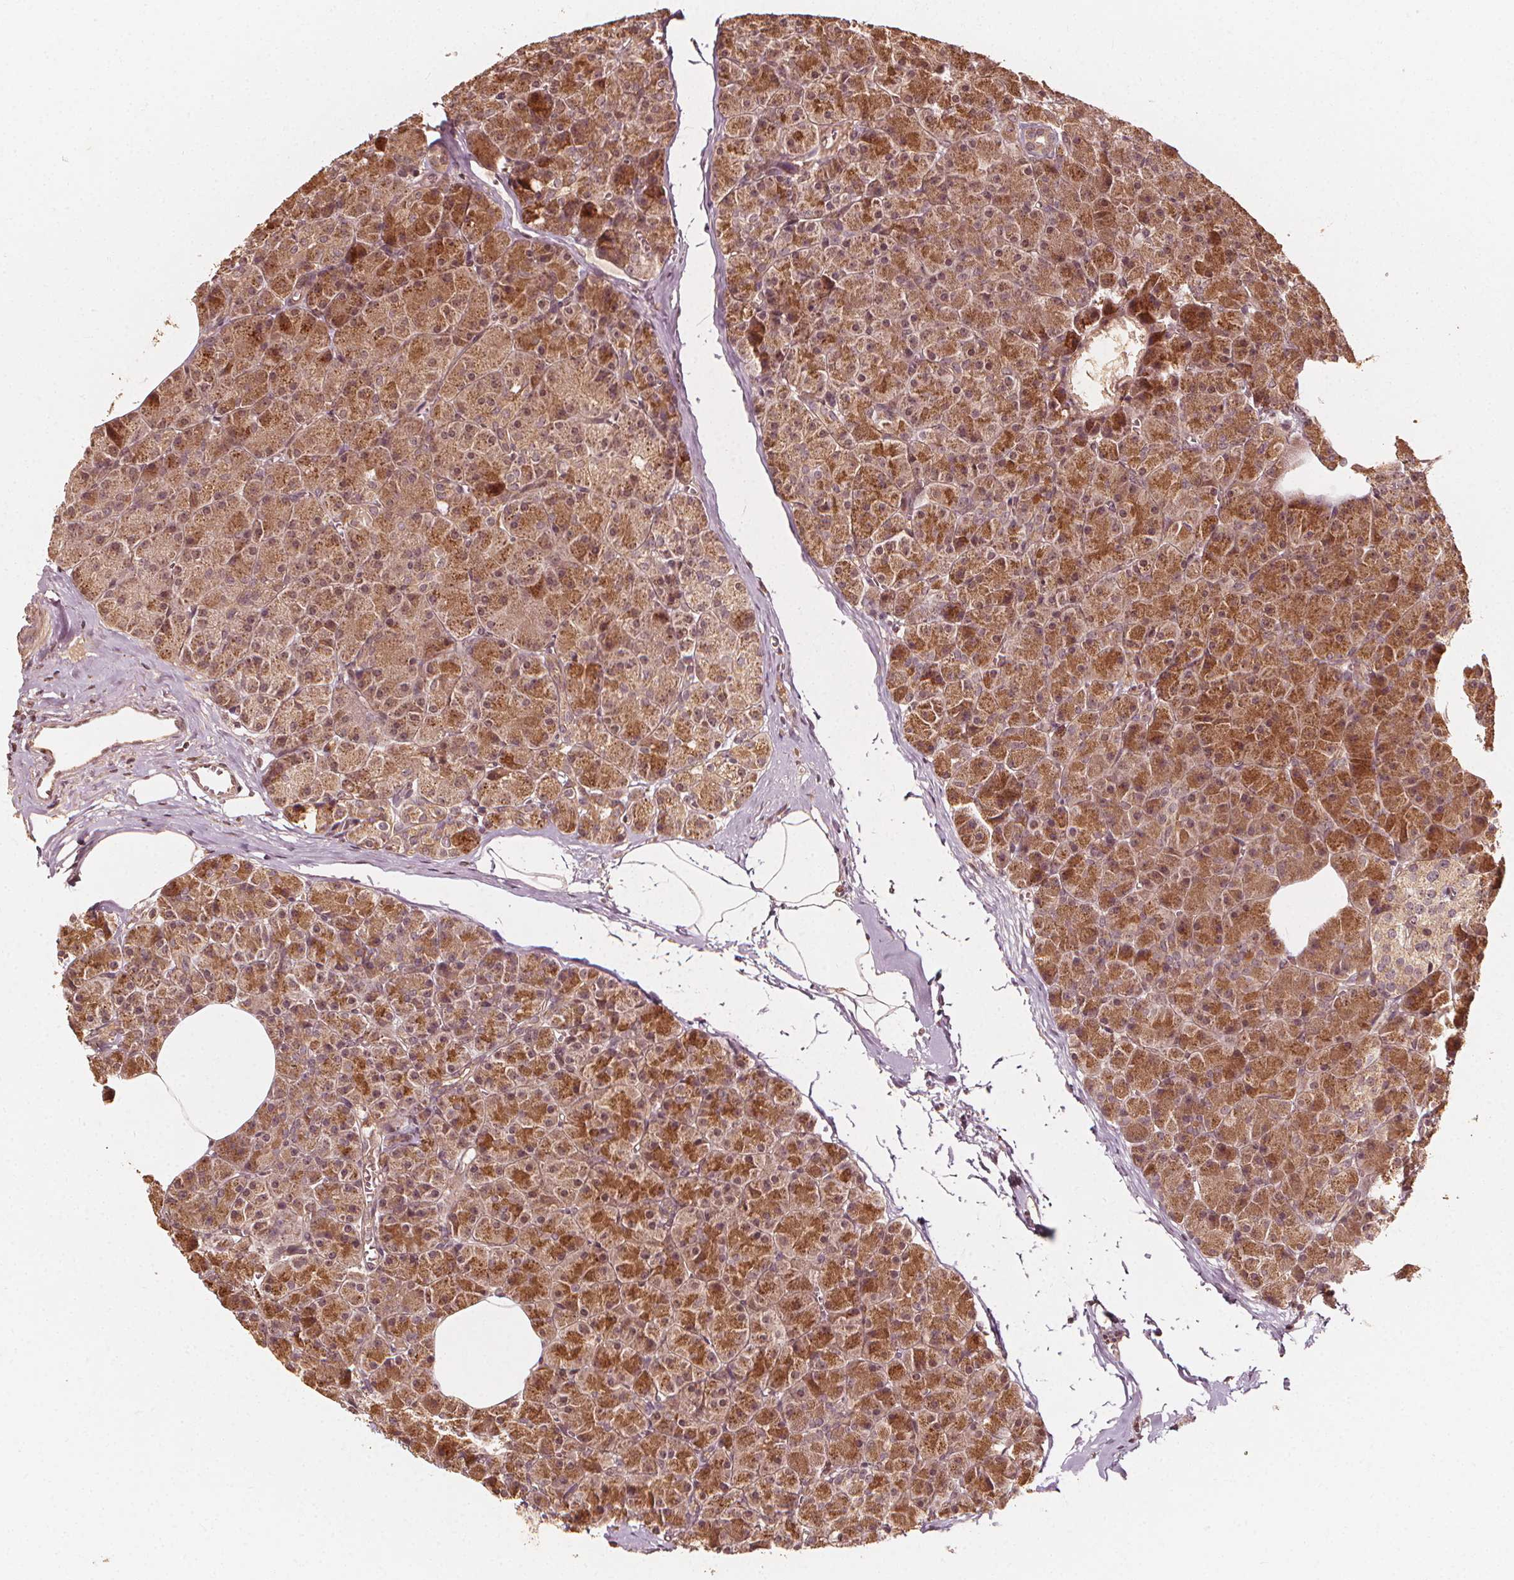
{"staining": {"intensity": "moderate", "quantity": ">75%", "location": "cytoplasmic/membranous,nuclear"}, "tissue": "pancreas", "cell_type": "Exocrine glandular cells", "image_type": "normal", "snomed": [{"axis": "morphology", "description": "Normal tissue, NOS"}, {"axis": "topography", "description": "Pancreas"}], "caption": "Brown immunohistochemical staining in unremarkable human pancreas shows moderate cytoplasmic/membranous,nuclear staining in about >75% of exocrine glandular cells.", "gene": "NPC1", "patient": {"sex": "female", "age": 45}}